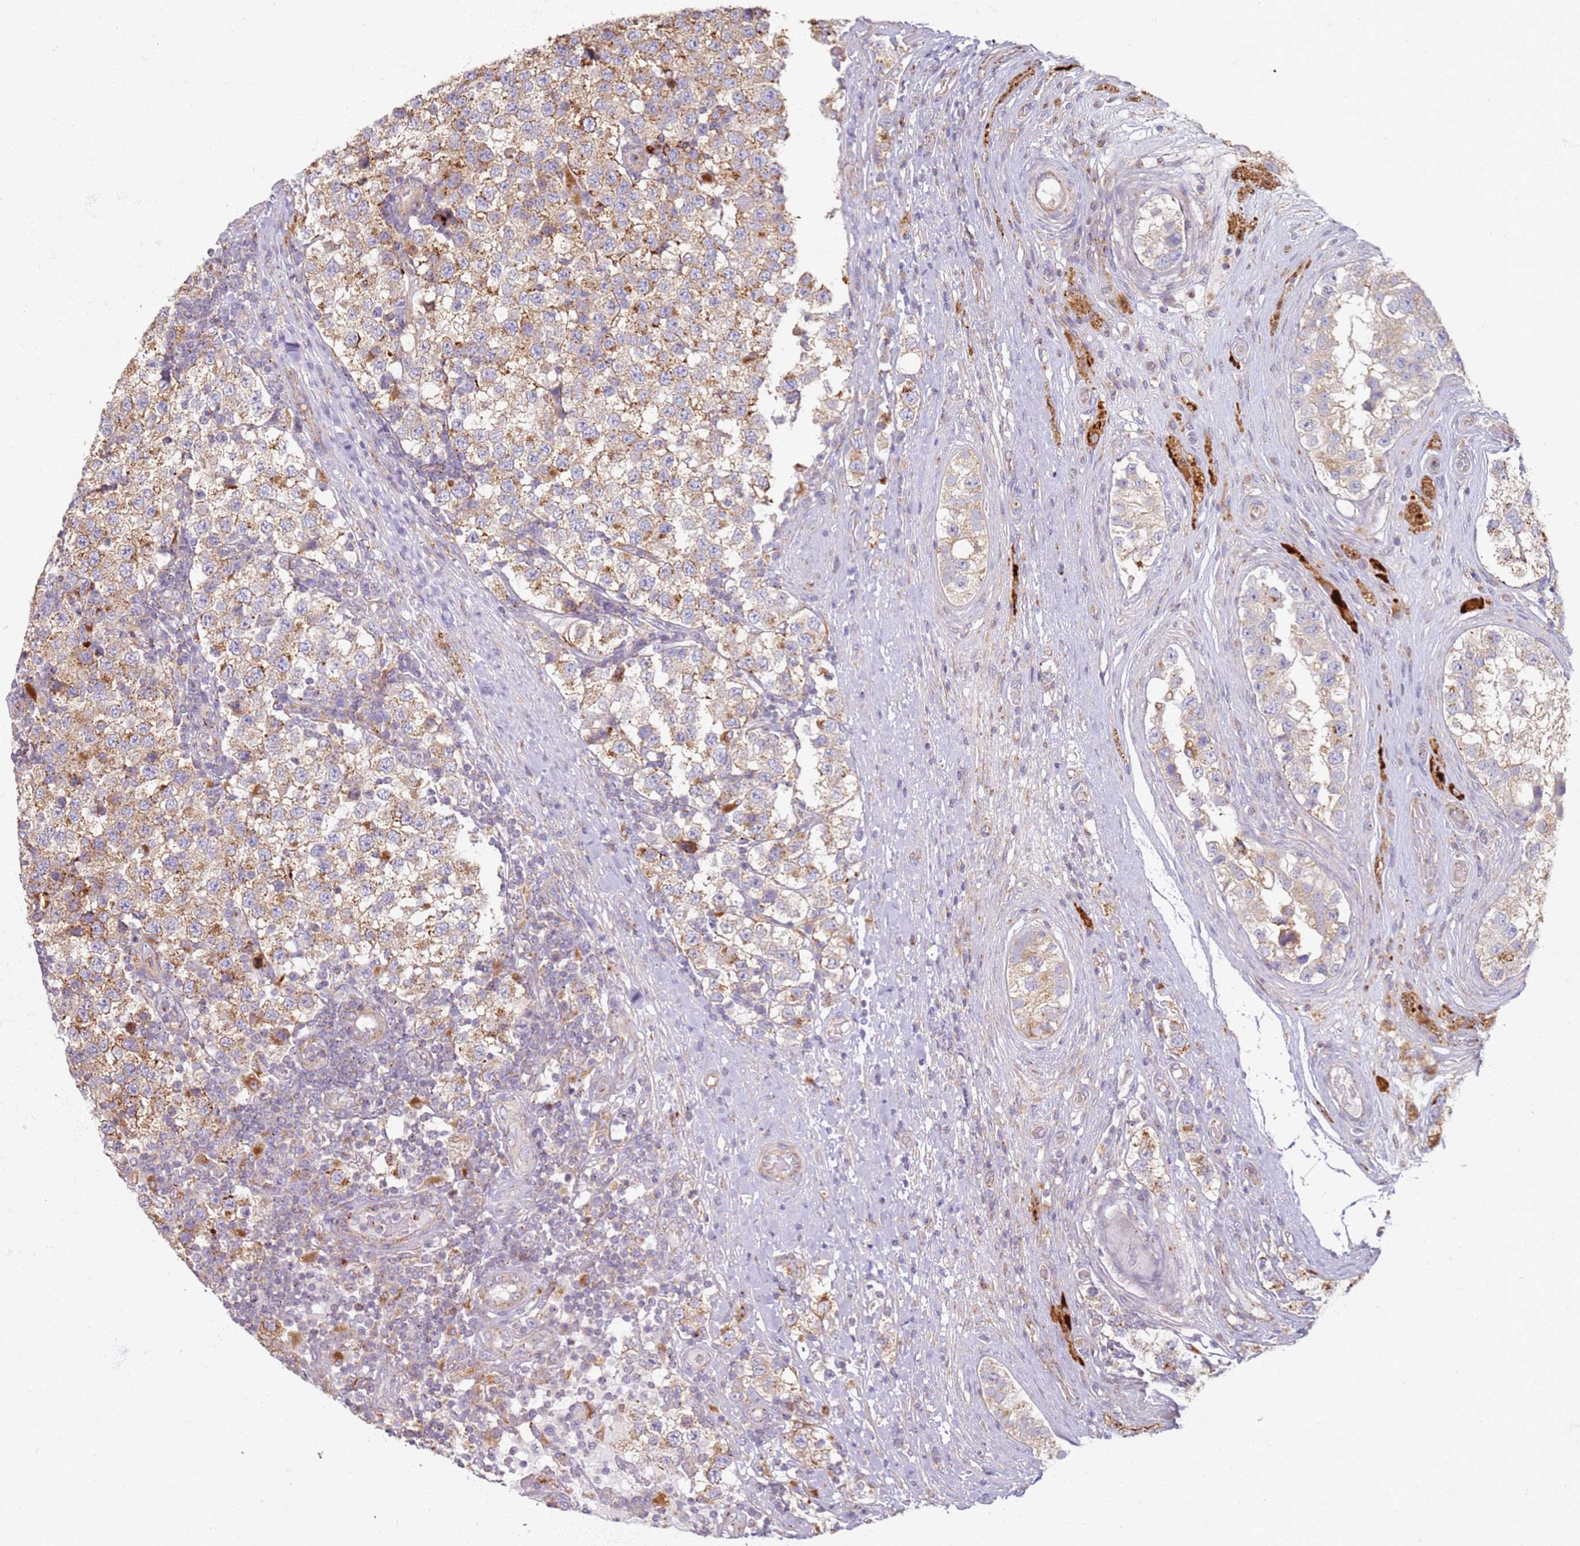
{"staining": {"intensity": "weak", "quantity": ">75%", "location": "cytoplasmic/membranous"}, "tissue": "testis cancer", "cell_type": "Tumor cells", "image_type": "cancer", "snomed": [{"axis": "morphology", "description": "Seminoma, NOS"}, {"axis": "topography", "description": "Testis"}], "caption": "This image displays seminoma (testis) stained with IHC to label a protein in brown. The cytoplasmic/membranous of tumor cells show weak positivity for the protein. Nuclei are counter-stained blue.", "gene": "PROKR2", "patient": {"sex": "male", "age": 34}}